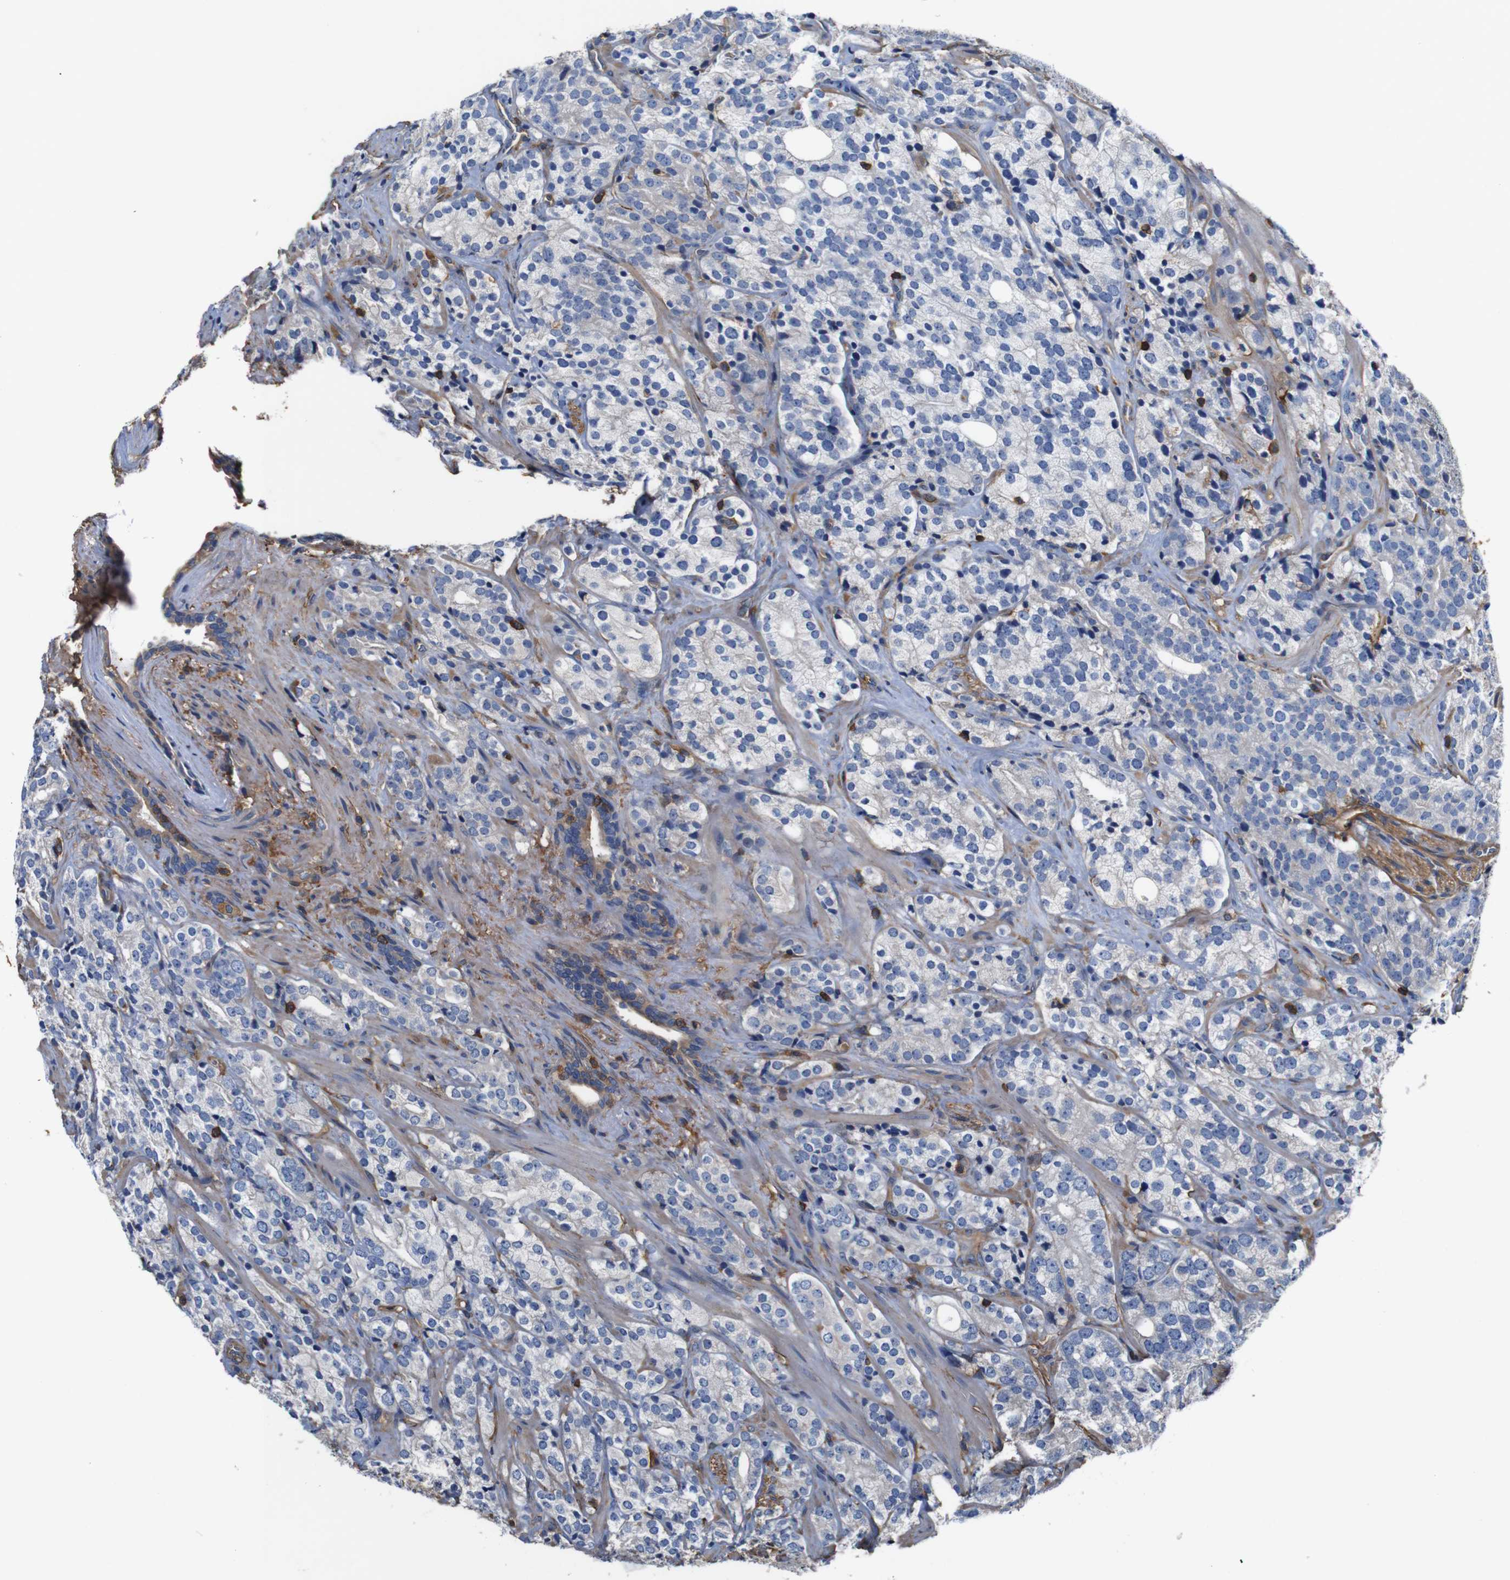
{"staining": {"intensity": "negative", "quantity": "none", "location": "none"}, "tissue": "prostate cancer", "cell_type": "Tumor cells", "image_type": "cancer", "snomed": [{"axis": "morphology", "description": "Adenocarcinoma, High grade"}, {"axis": "topography", "description": "Prostate"}], "caption": "The image shows no staining of tumor cells in prostate cancer.", "gene": "PI4KA", "patient": {"sex": "male", "age": 71}}